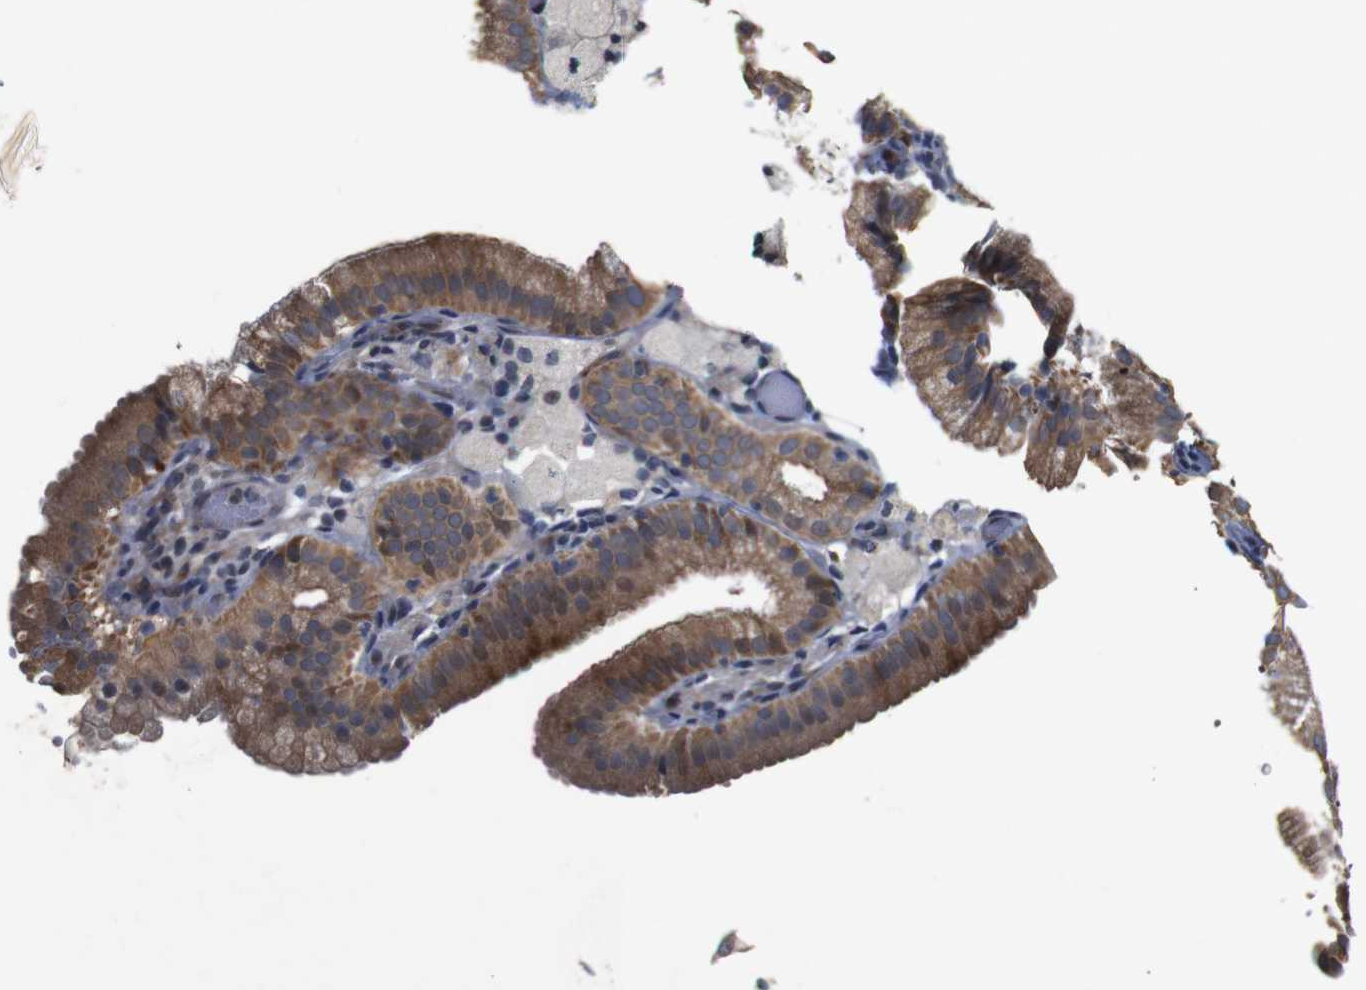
{"staining": {"intensity": "moderate", "quantity": ">75%", "location": "cytoplasmic/membranous,nuclear"}, "tissue": "gallbladder", "cell_type": "Glandular cells", "image_type": "normal", "snomed": [{"axis": "morphology", "description": "Normal tissue, NOS"}, {"axis": "topography", "description": "Gallbladder"}], "caption": "A medium amount of moderate cytoplasmic/membranous,nuclear staining is identified in approximately >75% of glandular cells in unremarkable gallbladder.", "gene": "ATP7B", "patient": {"sex": "male", "age": 54}}